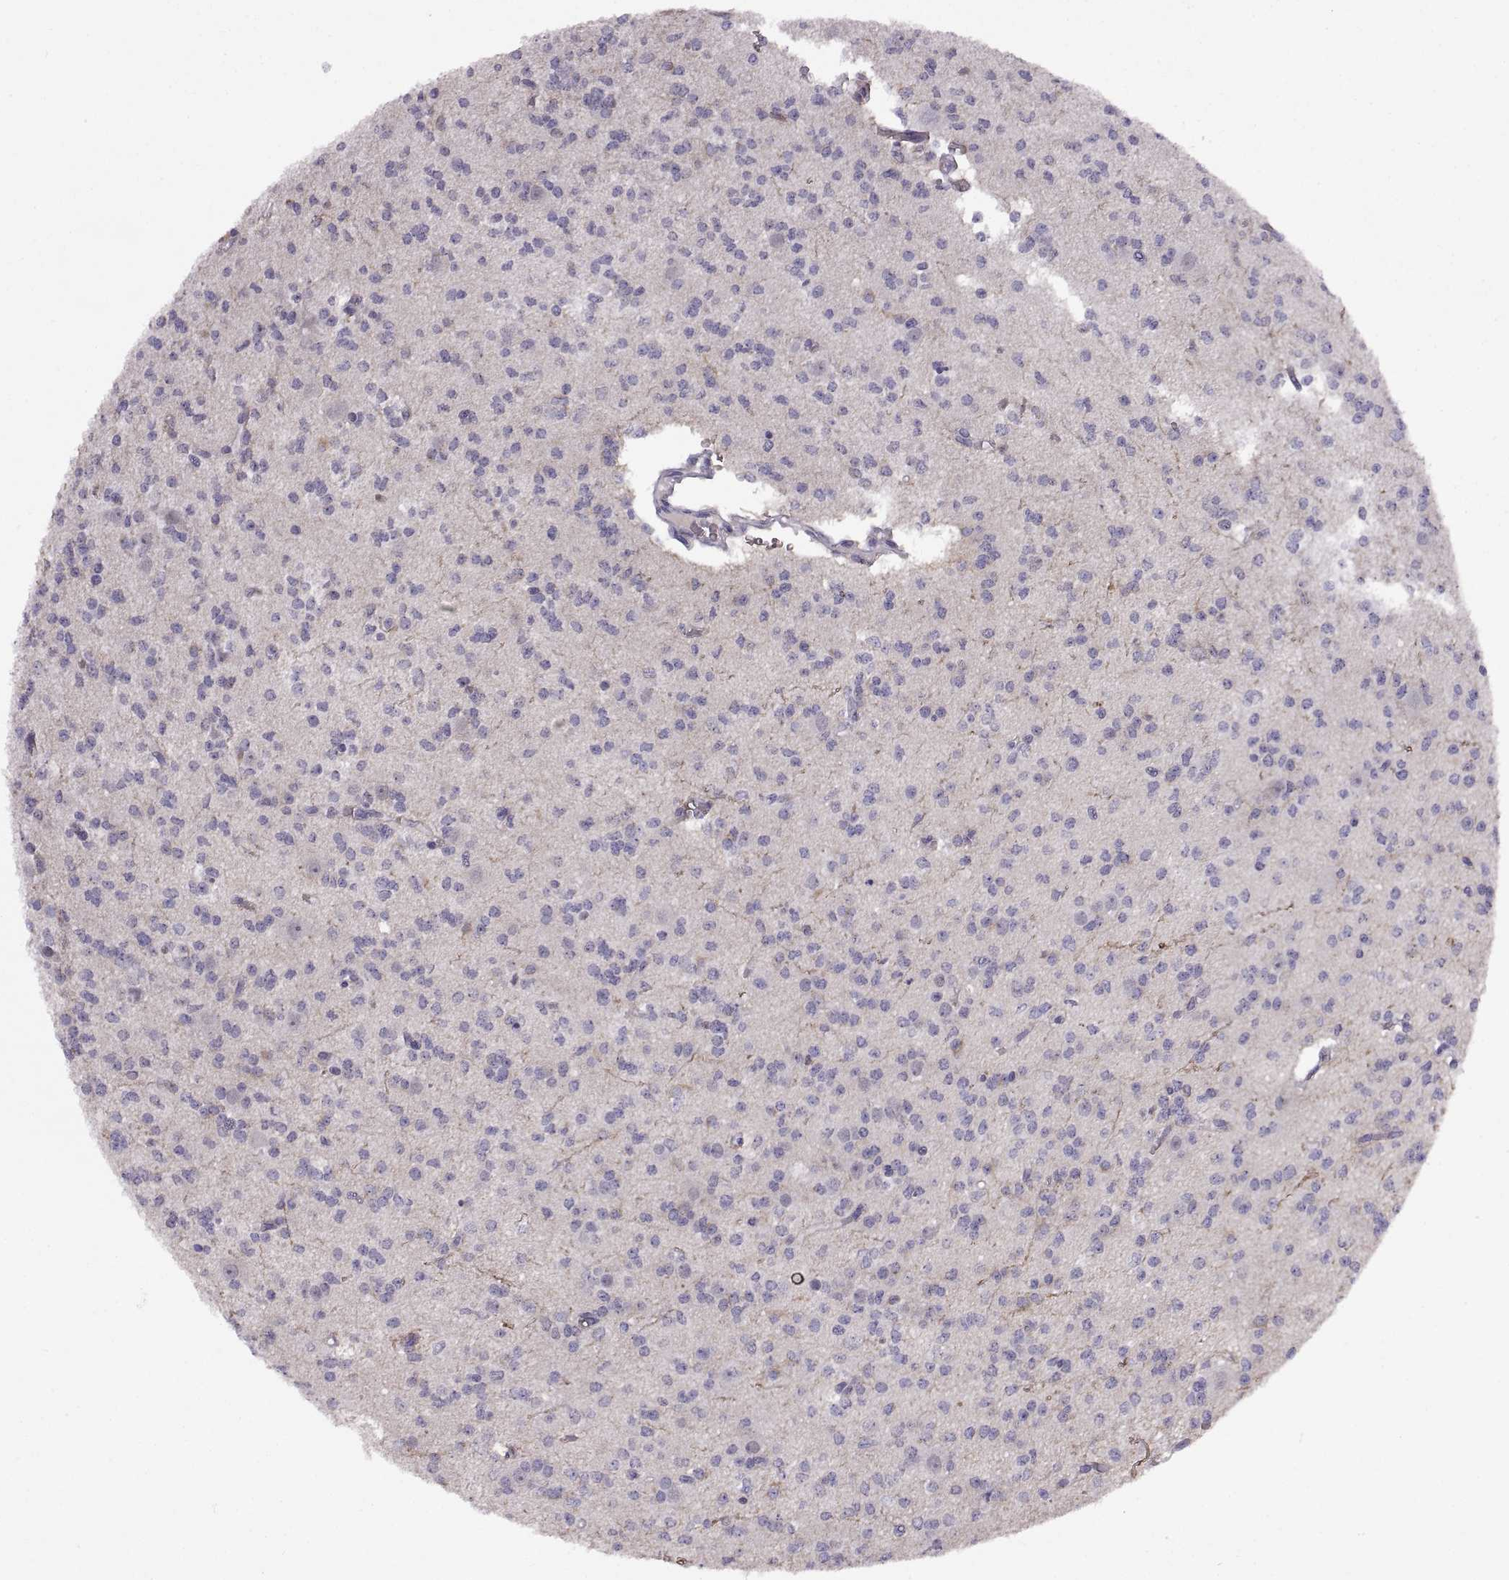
{"staining": {"intensity": "negative", "quantity": "none", "location": "none"}, "tissue": "glioma", "cell_type": "Tumor cells", "image_type": "cancer", "snomed": [{"axis": "morphology", "description": "Glioma, malignant, Low grade"}, {"axis": "topography", "description": "Brain"}], "caption": "This is an immunohistochemistry photomicrograph of human glioma. There is no staining in tumor cells.", "gene": "MEIOC", "patient": {"sex": "male", "age": 27}}